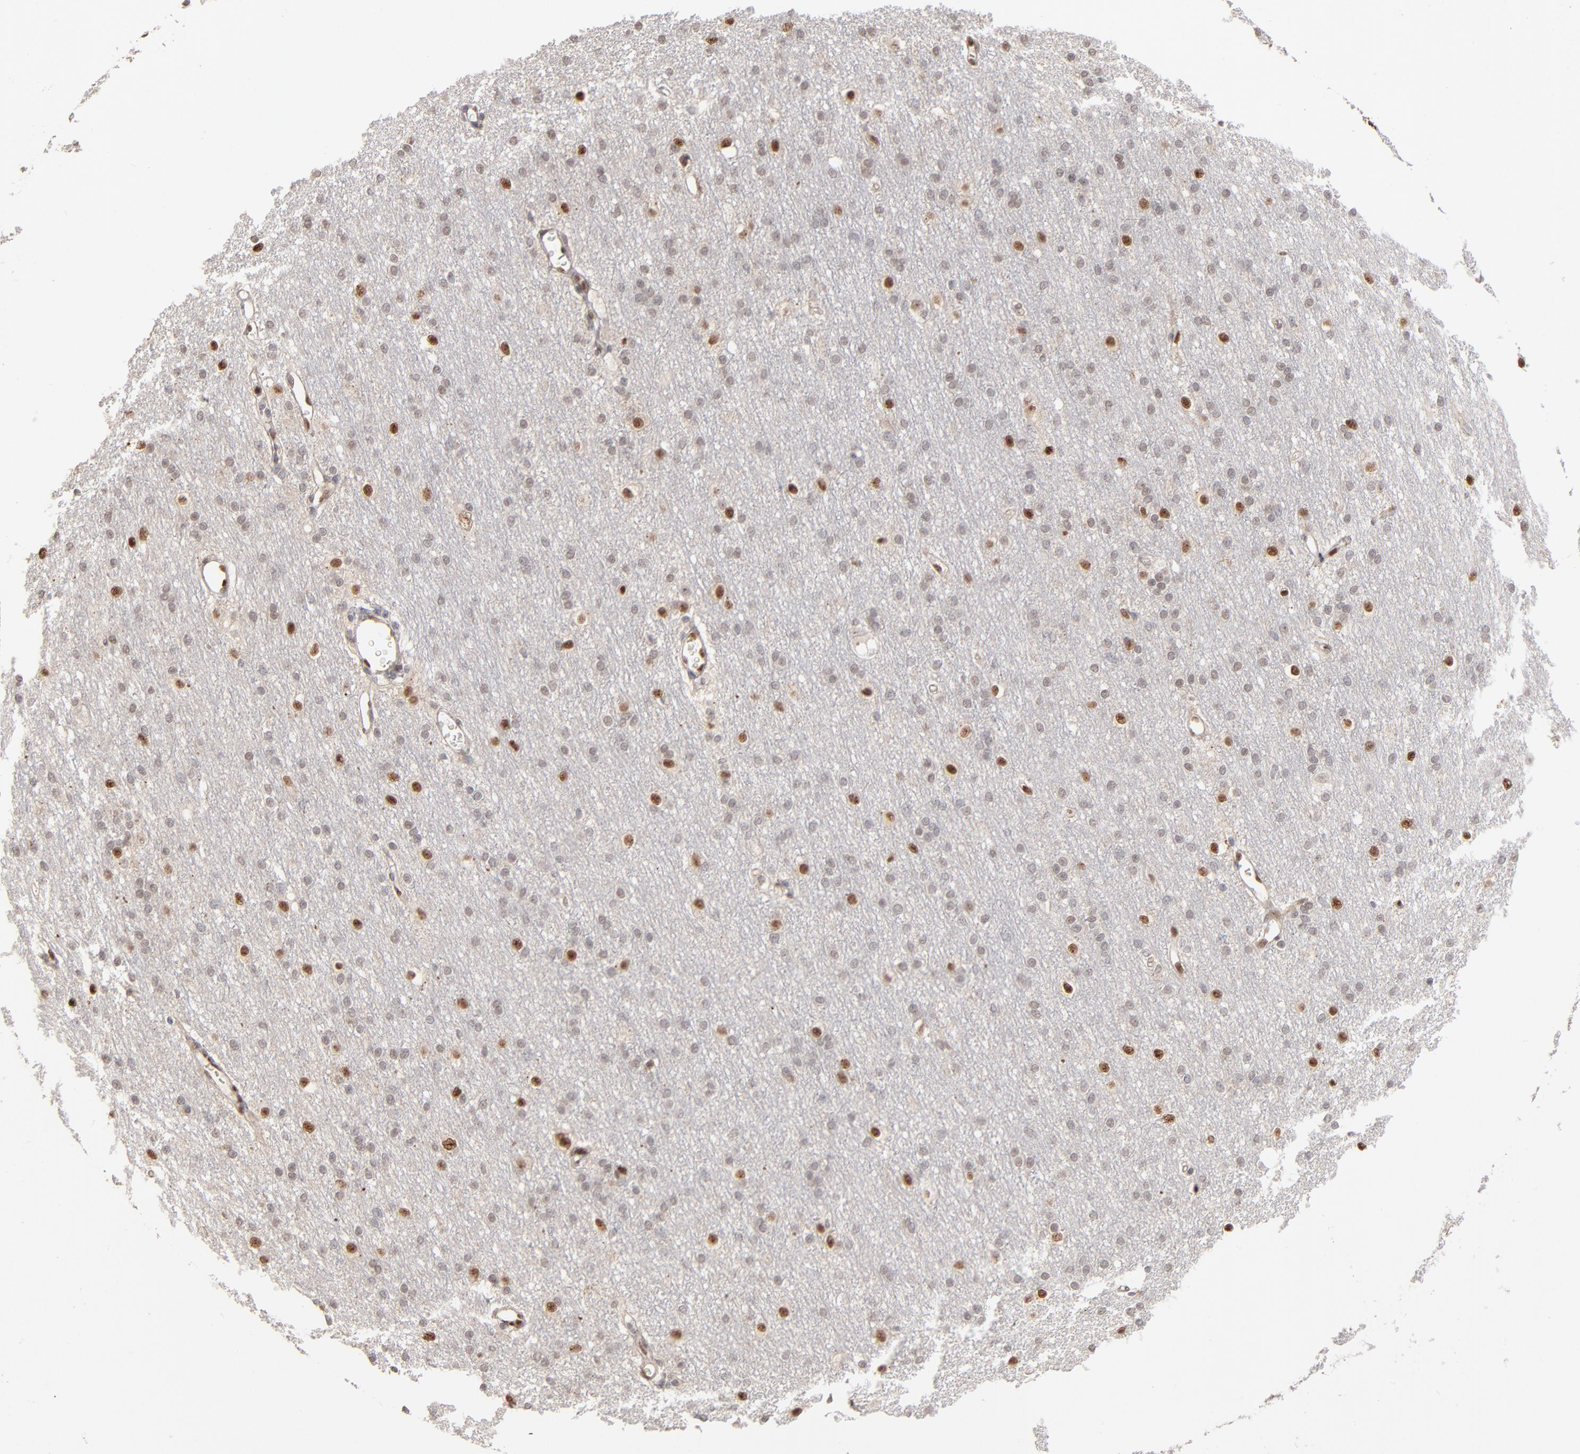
{"staining": {"intensity": "moderate", "quantity": "25%-75%", "location": "nuclear"}, "tissue": "cerebral cortex", "cell_type": "Endothelial cells", "image_type": "normal", "snomed": [{"axis": "morphology", "description": "Normal tissue, NOS"}, {"axis": "morphology", "description": "Inflammation, NOS"}, {"axis": "topography", "description": "Cerebral cortex"}], "caption": "Protein staining by immunohistochemistry displays moderate nuclear staining in about 25%-75% of endothelial cells in unremarkable cerebral cortex.", "gene": "NFIB", "patient": {"sex": "male", "age": 6}}